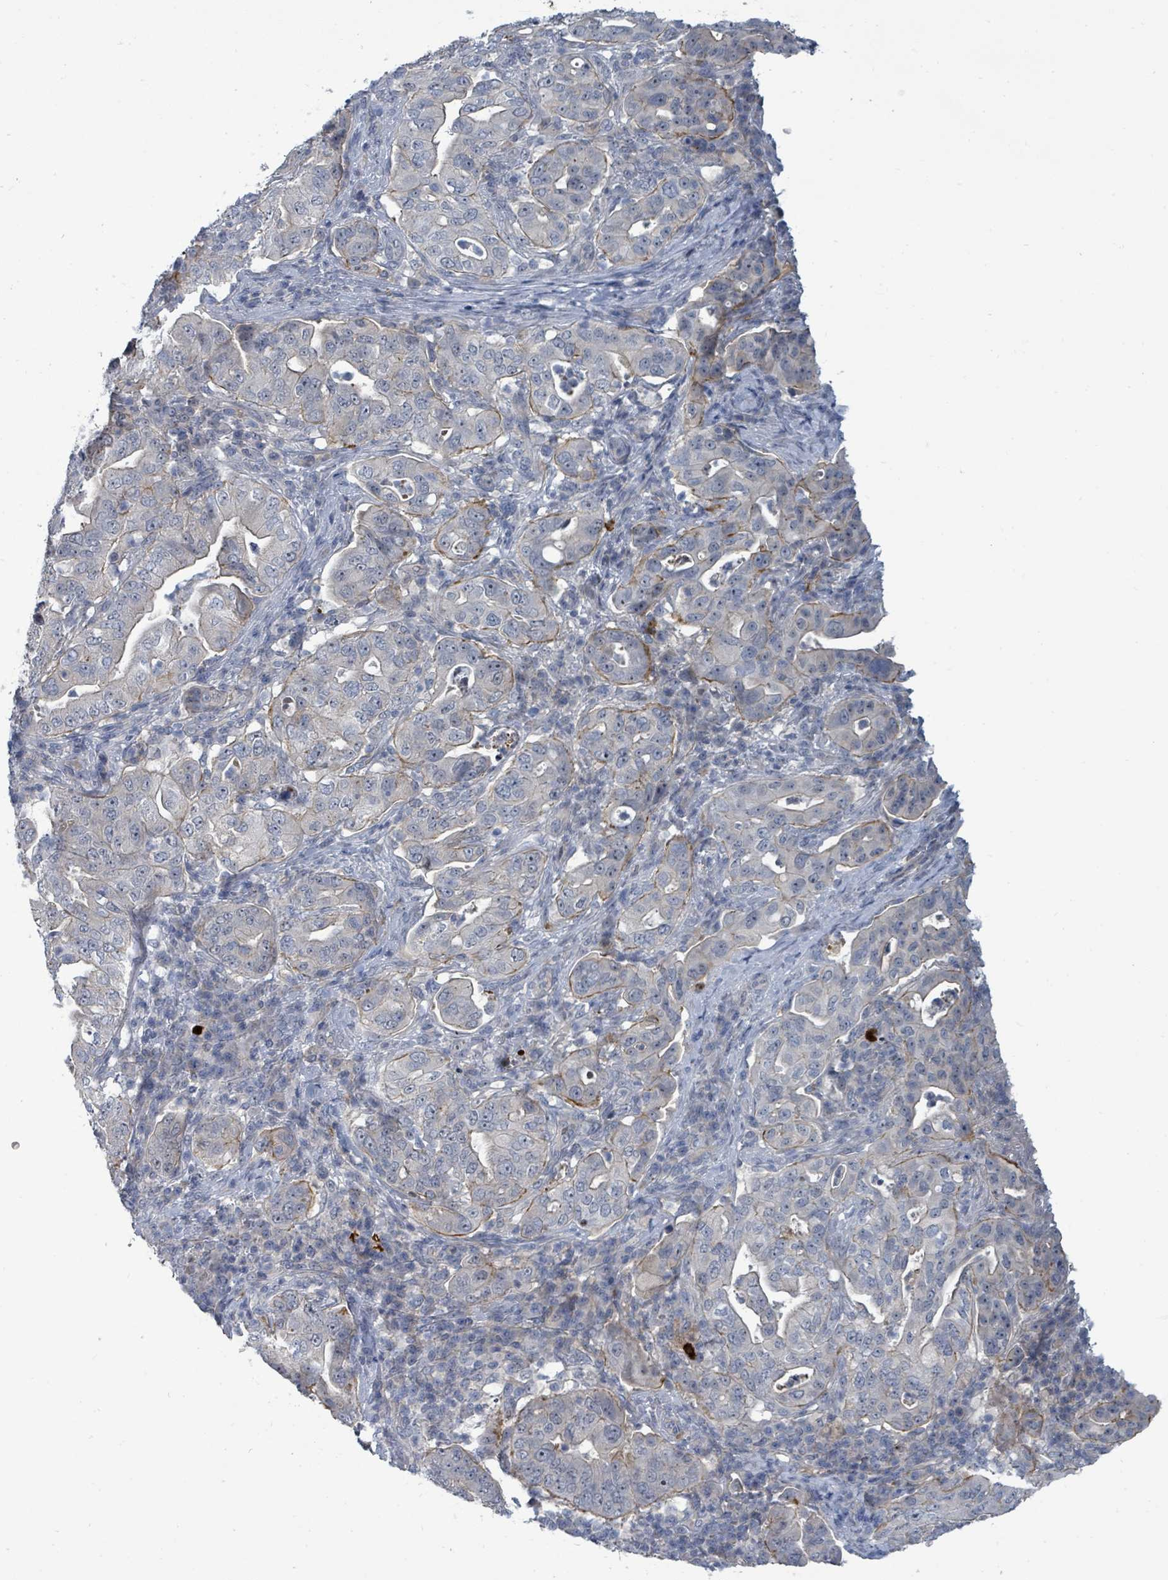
{"staining": {"intensity": "negative", "quantity": "none", "location": "none"}, "tissue": "pancreatic cancer", "cell_type": "Tumor cells", "image_type": "cancer", "snomed": [{"axis": "morphology", "description": "Normal tissue, NOS"}, {"axis": "morphology", "description": "Adenocarcinoma, NOS"}, {"axis": "topography", "description": "Lymph node"}, {"axis": "topography", "description": "Pancreas"}], "caption": "Tumor cells show no significant expression in adenocarcinoma (pancreatic).", "gene": "TRDMT1", "patient": {"sex": "female", "age": 67}}